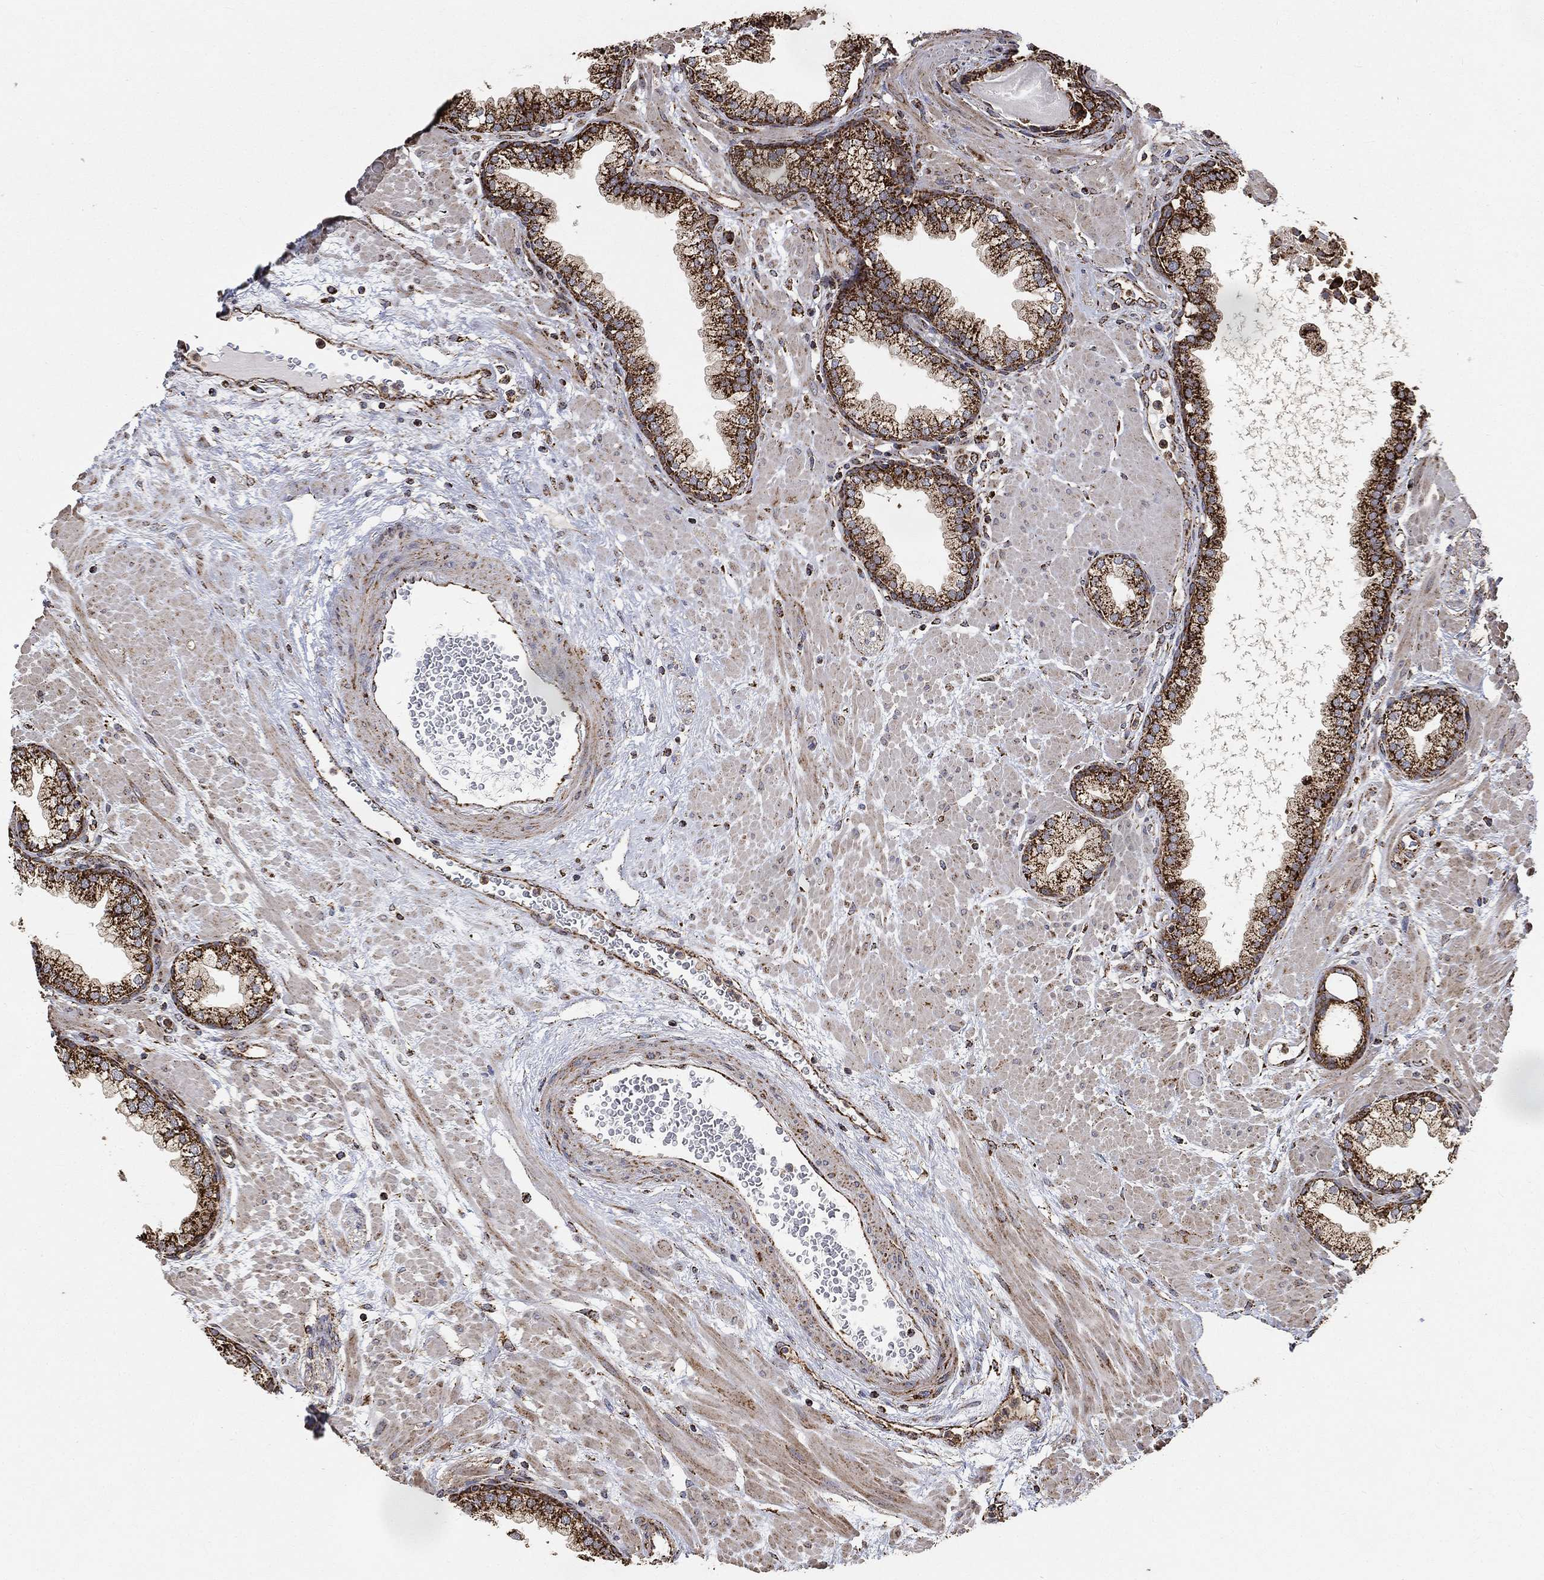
{"staining": {"intensity": "strong", "quantity": ">75%", "location": "cytoplasmic/membranous"}, "tissue": "prostate", "cell_type": "Glandular cells", "image_type": "normal", "snomed": [{"axis": "morphology", "description": "Normal tissue, NOS"}, {"axis": "topography", "description": "Prostate"}], "caption": "Strong cytoplasmic/membranous protein staining is identified in approximately >75% of glandular cells in prostate.", "gene": "SLC38A7", "patient": {"sex": "male", "age": 63}}